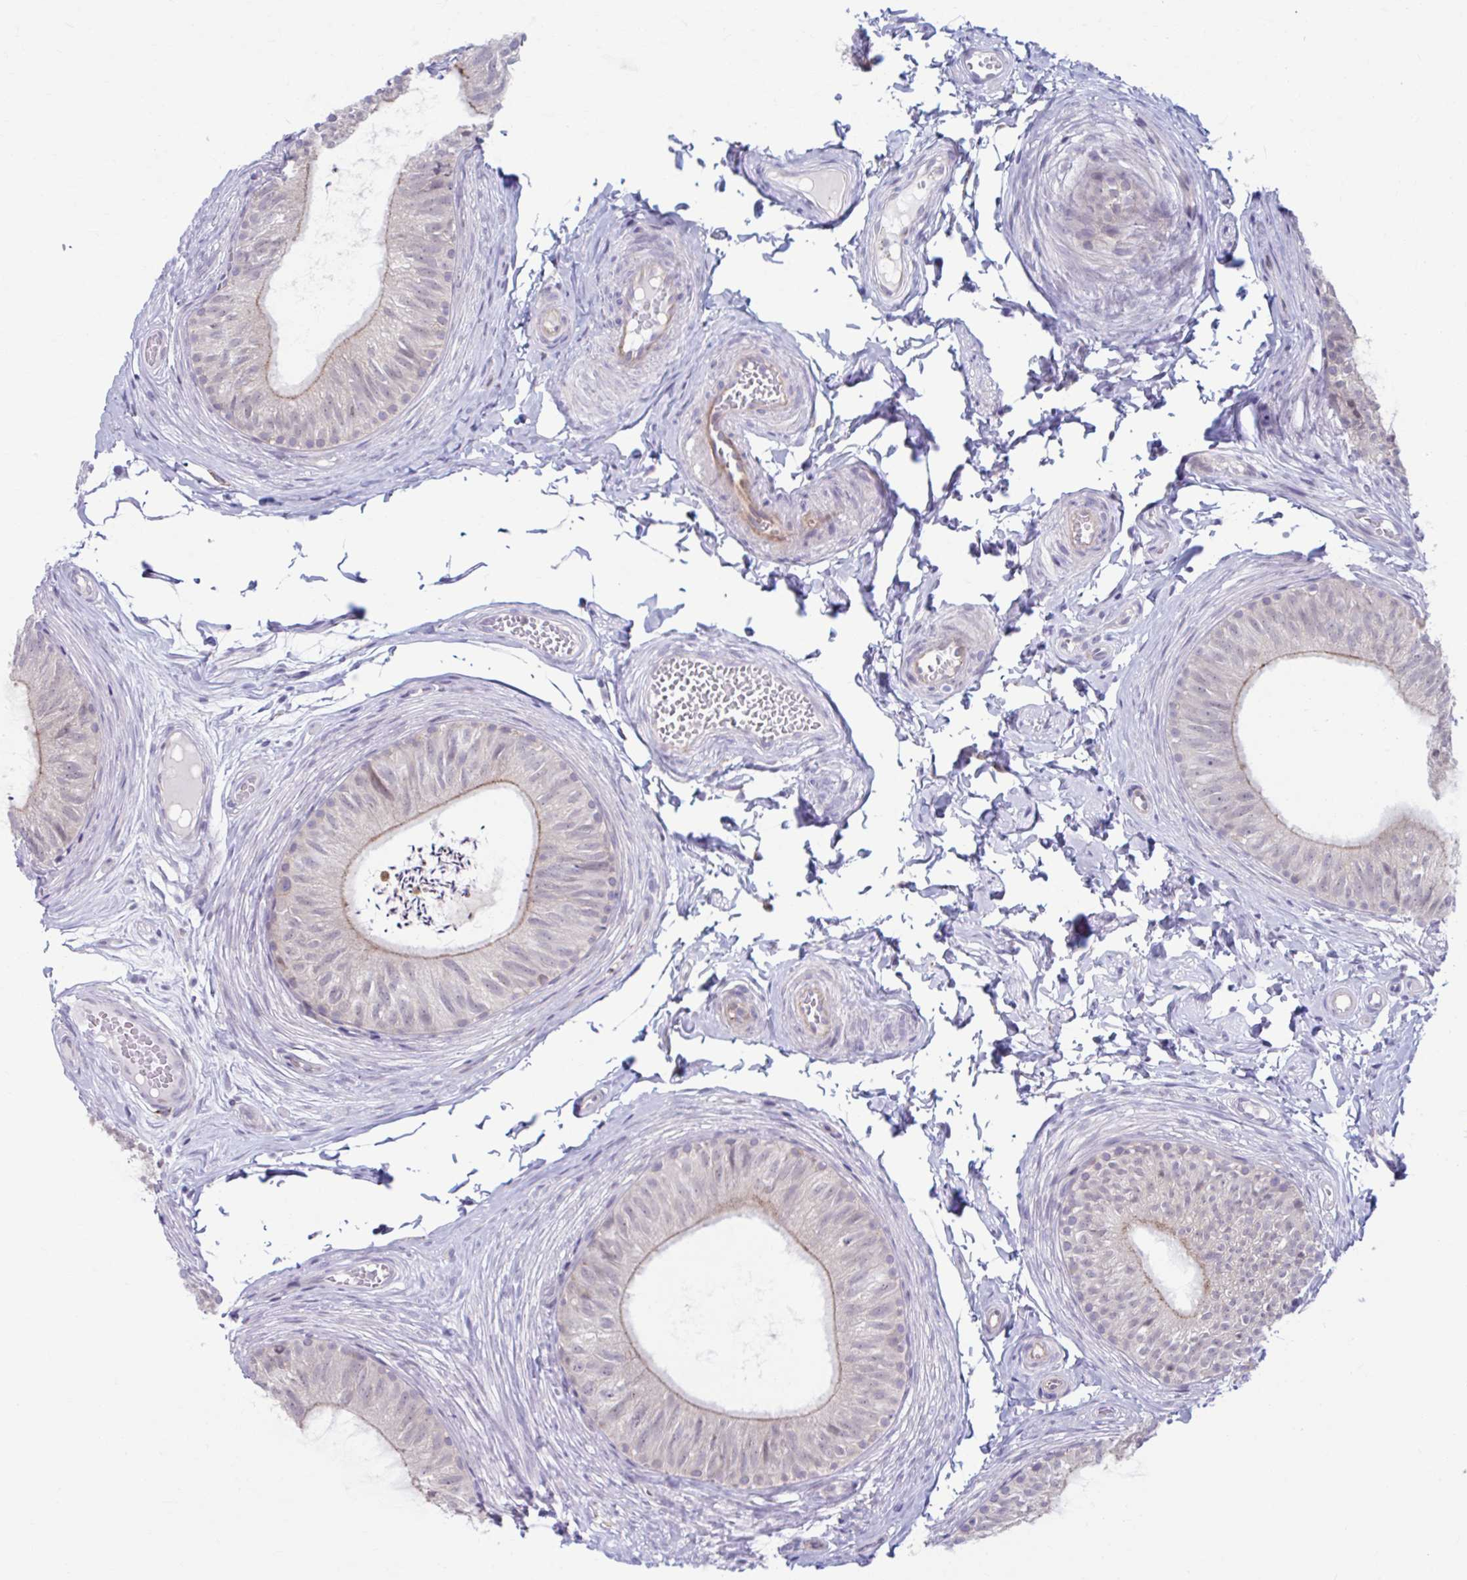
{"staining": {"intensity": "weak", "quantity": "<25%", "location": "cytoplasmic/membranous"}, "tissue": "epididymis", "cell_type": "Glandular cells", "image_type": "normal", "snomed": [{"axis": "morphology", "description": "Normal tissue, NOS"}, {"axis": "topography", "description": "Epididymis, spermatic cord, NOS"}, {"axis": "topography", "description": "Epididymis"}, {"axis": "topography", "description": "Peripheral nerve tissue"}], "caption": "Human epididymis stained for a protein using IHC displays no positivity in glandular cells.", "gene": "ADAT3", "patient": {"sex": "male", "age": 29}}